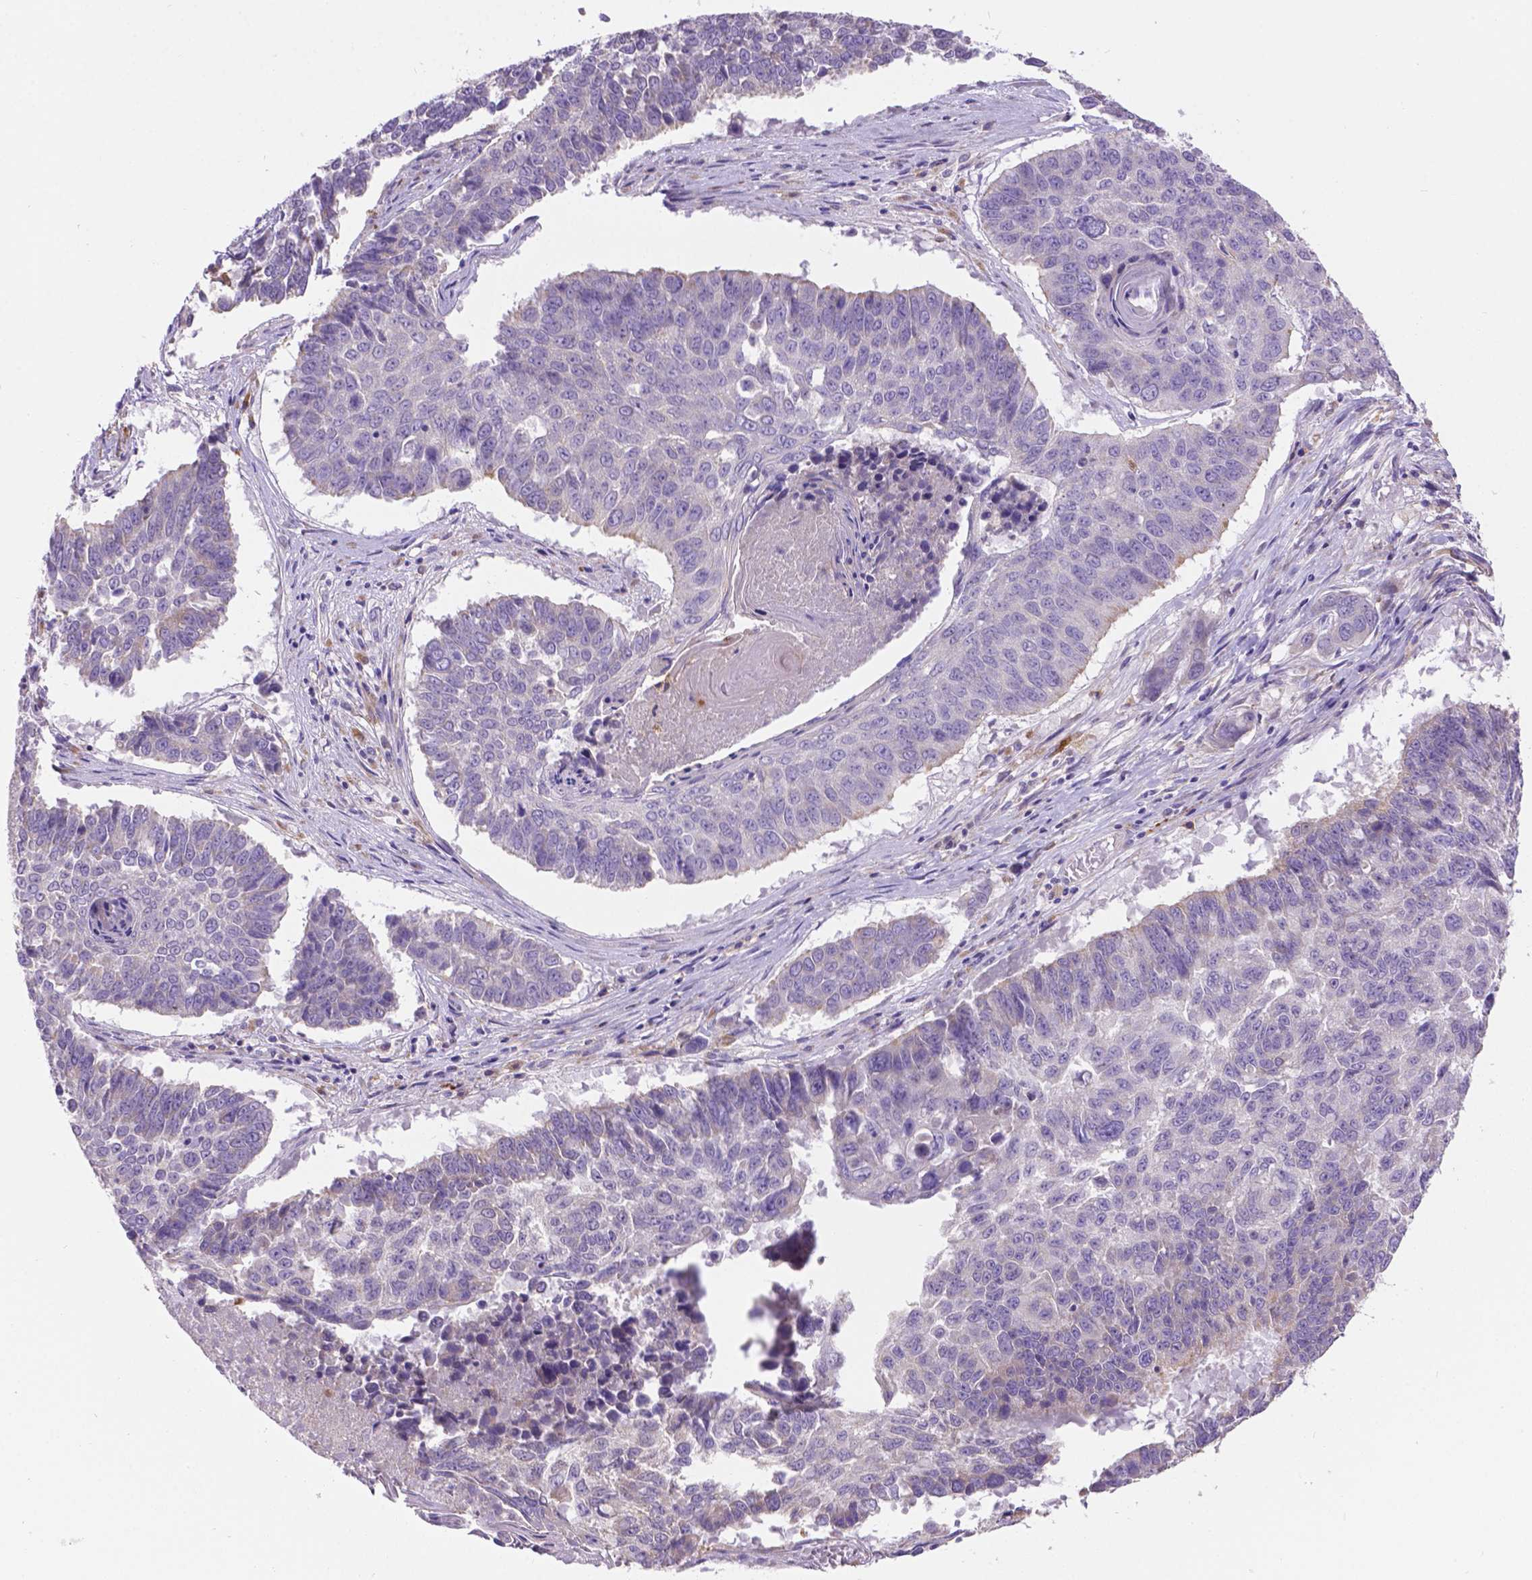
{"staining": {"intensity": "negative", "quantity": "none", "location": "none"}, "tissue": "lung cancer", "cell_type": "Tumor cells", "image_type": "cancer", "snomed": [{"axis": "morphology", "description": "Squamous cell carcinoma, NOS"}, {"axis": "topography", "description": "Lung"}], "caption": "Human lung cancer stained for a protein using IHC reveals no staining in tumor cells.", "gene": "CDH7", "patient": {"sex": "male", "age": 73}}